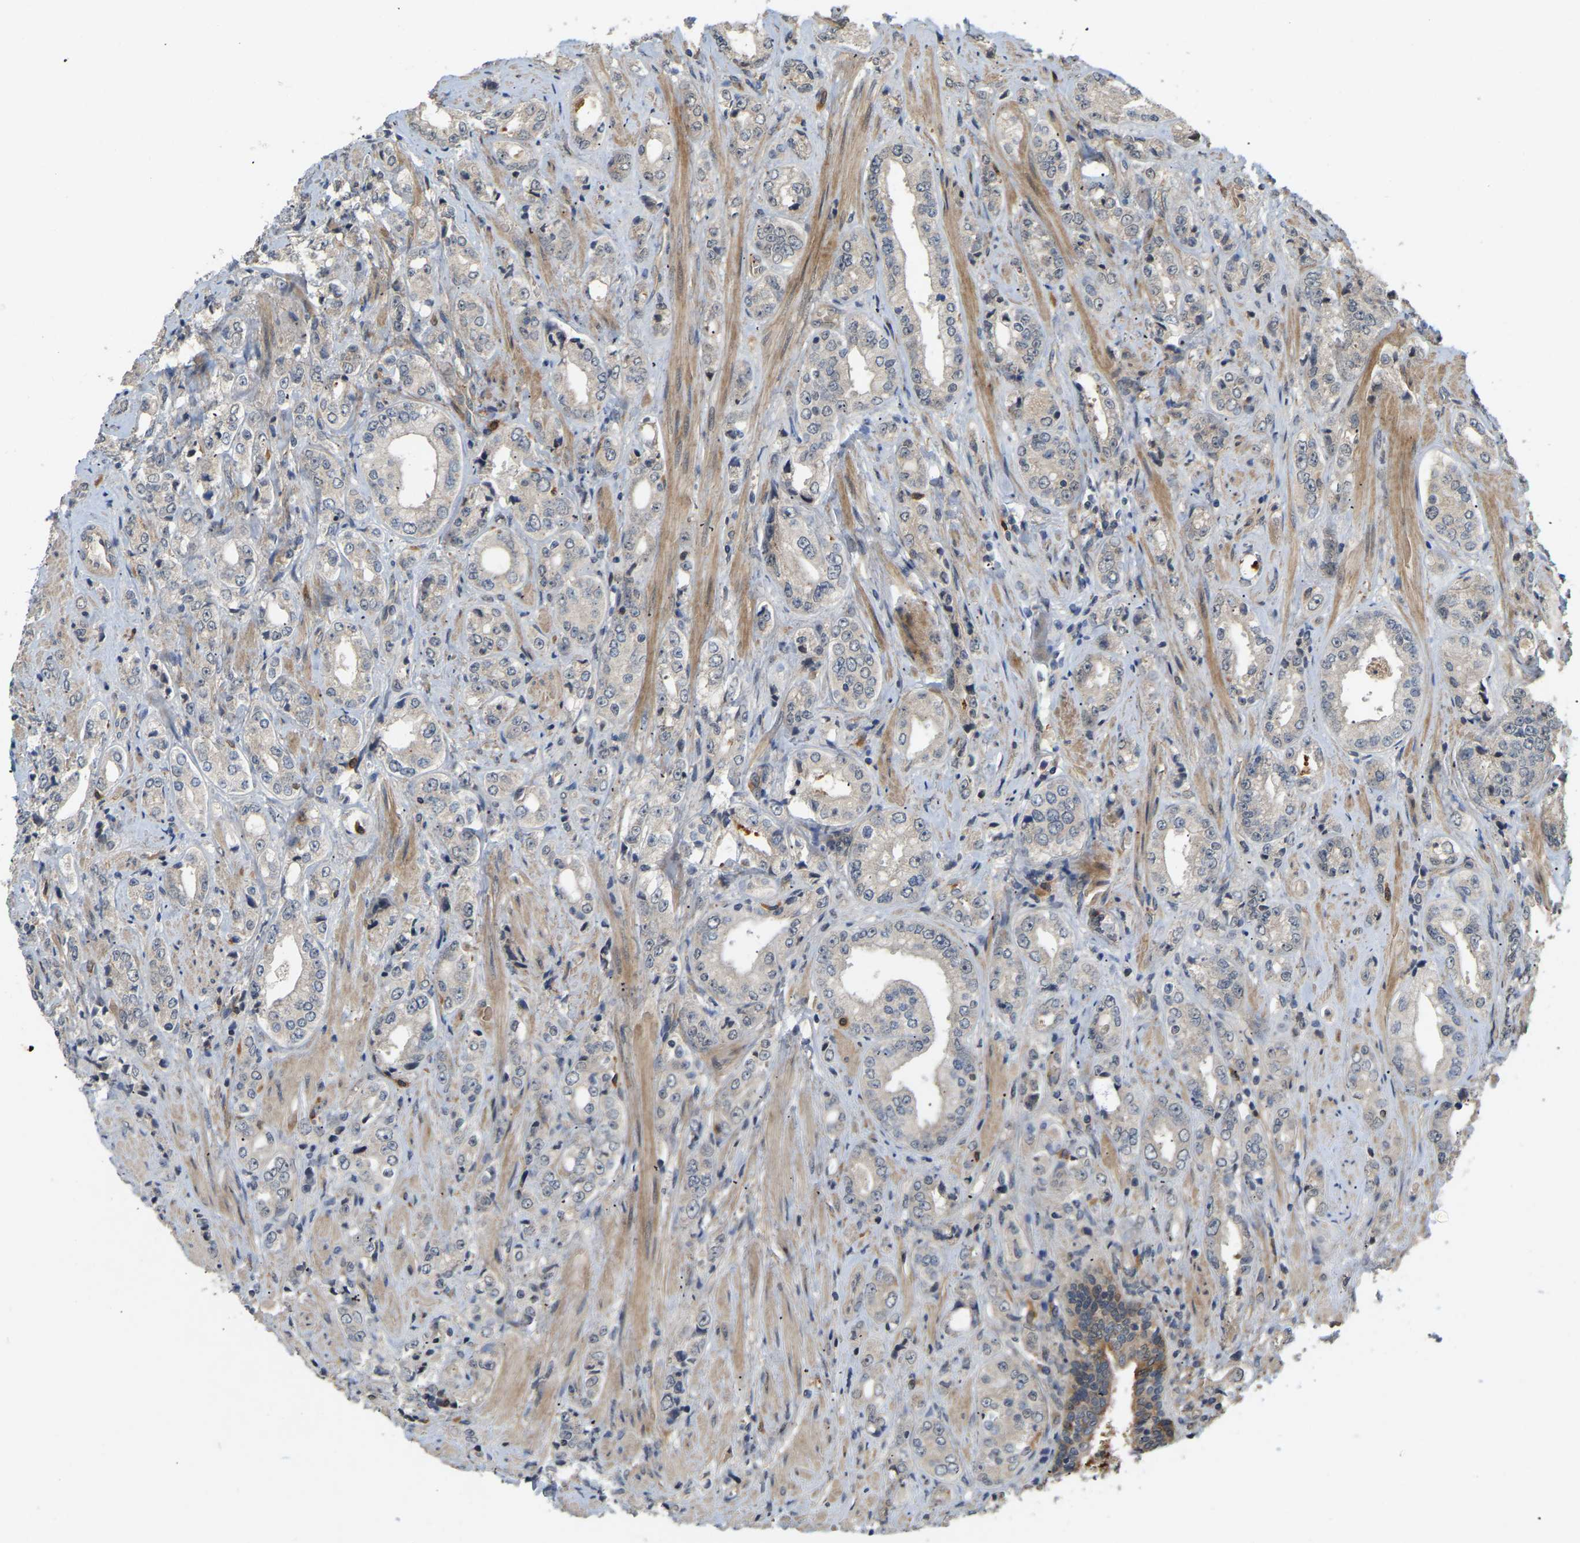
{"staining": {"intensity": "negative", "quantity": "none", "location": "none"}, "tissue": "prostate cancer", "cell_type": "Tumor cells", "image_type": "cancer", "snomed": [{"axis": "morphology", "description": "Adenocarcinoma, High grade"}, {"axis": "topography", "description": "Prostate"}], "caption": "Prostate high-grade adenocarcinoma stained for a protein using immunohistochemistry reveals no positivity tumor cells.", "gene": "LIMK2", "patient": {"sex": "male", "age": 61}}